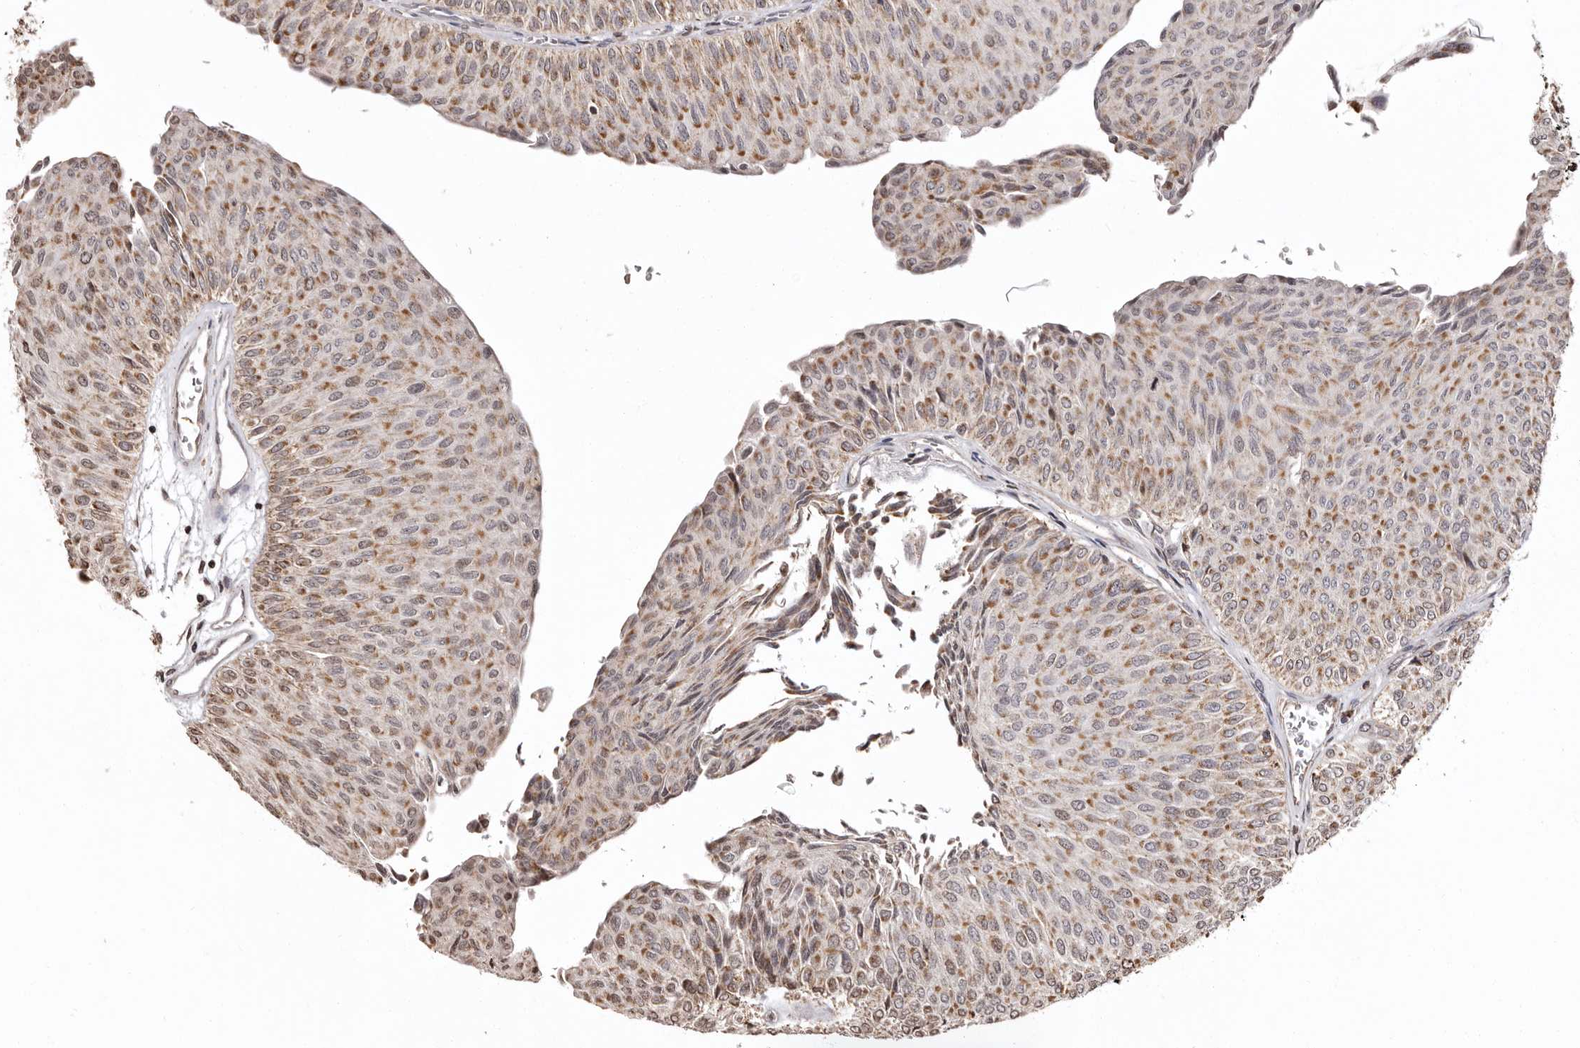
{"staining": {"intensity": "moderate", "quantity": ">75%", "location": "cytoplasmic/membranous"}, "tissue": "urothelial cancer", "cell_type": "Tumor cells", "image_type": "cancer", "snomed": [{"axis": "morphology", "description": "Urothelial carcinoma, Low grade"}, {"axis": "topography", "description": "Urinary bladder"}], "caption": "This is a photomicrograph of immunohistochemistry (IHC) staining of urothelial carcinoma (low-grade), which shows moderate staining in the cytoplasmic/membranous of tumor cells.", "gene": "CCDC190", "patient": {"sex": "male", "age": 78}}